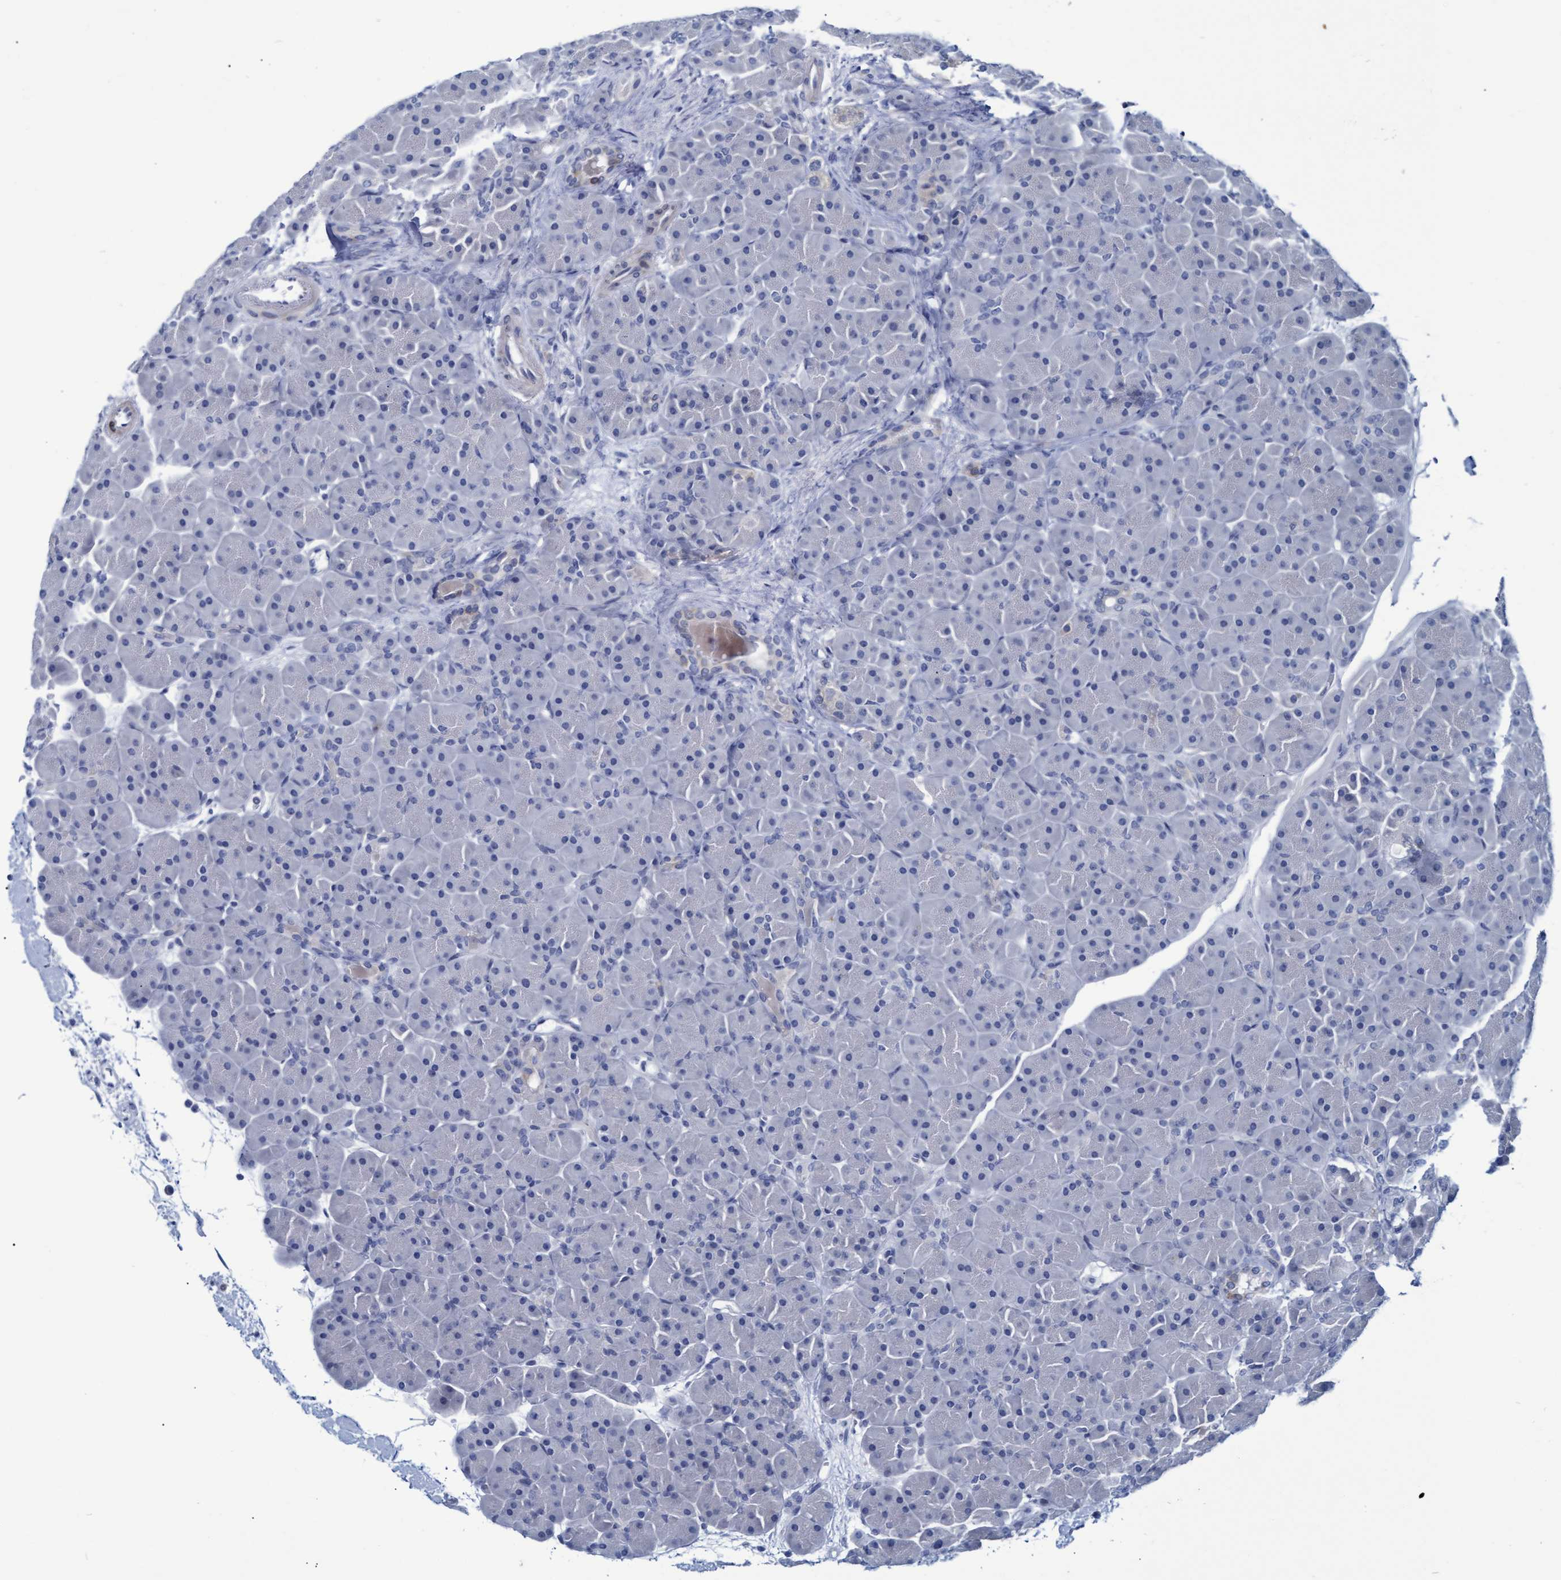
{"staining": {"intensity": "negative", "quantity": "none", "location": "none"}, "tissue": "pancreas", "cell_type": "Exocrine glandular cells", "image_type": "normal", "snomed": [{"axis": "morphology", "description": "Normal tissue, NOS"}, {"axis": "topography", "description": "Pancreas"}], "caption": "Pancreas stained for a protein using immunohistochemistry (IHC) reveals no staining exocrine glandular cells.", "gene": "SSTR3", "patient": {"sex": "male", "age": 66}}